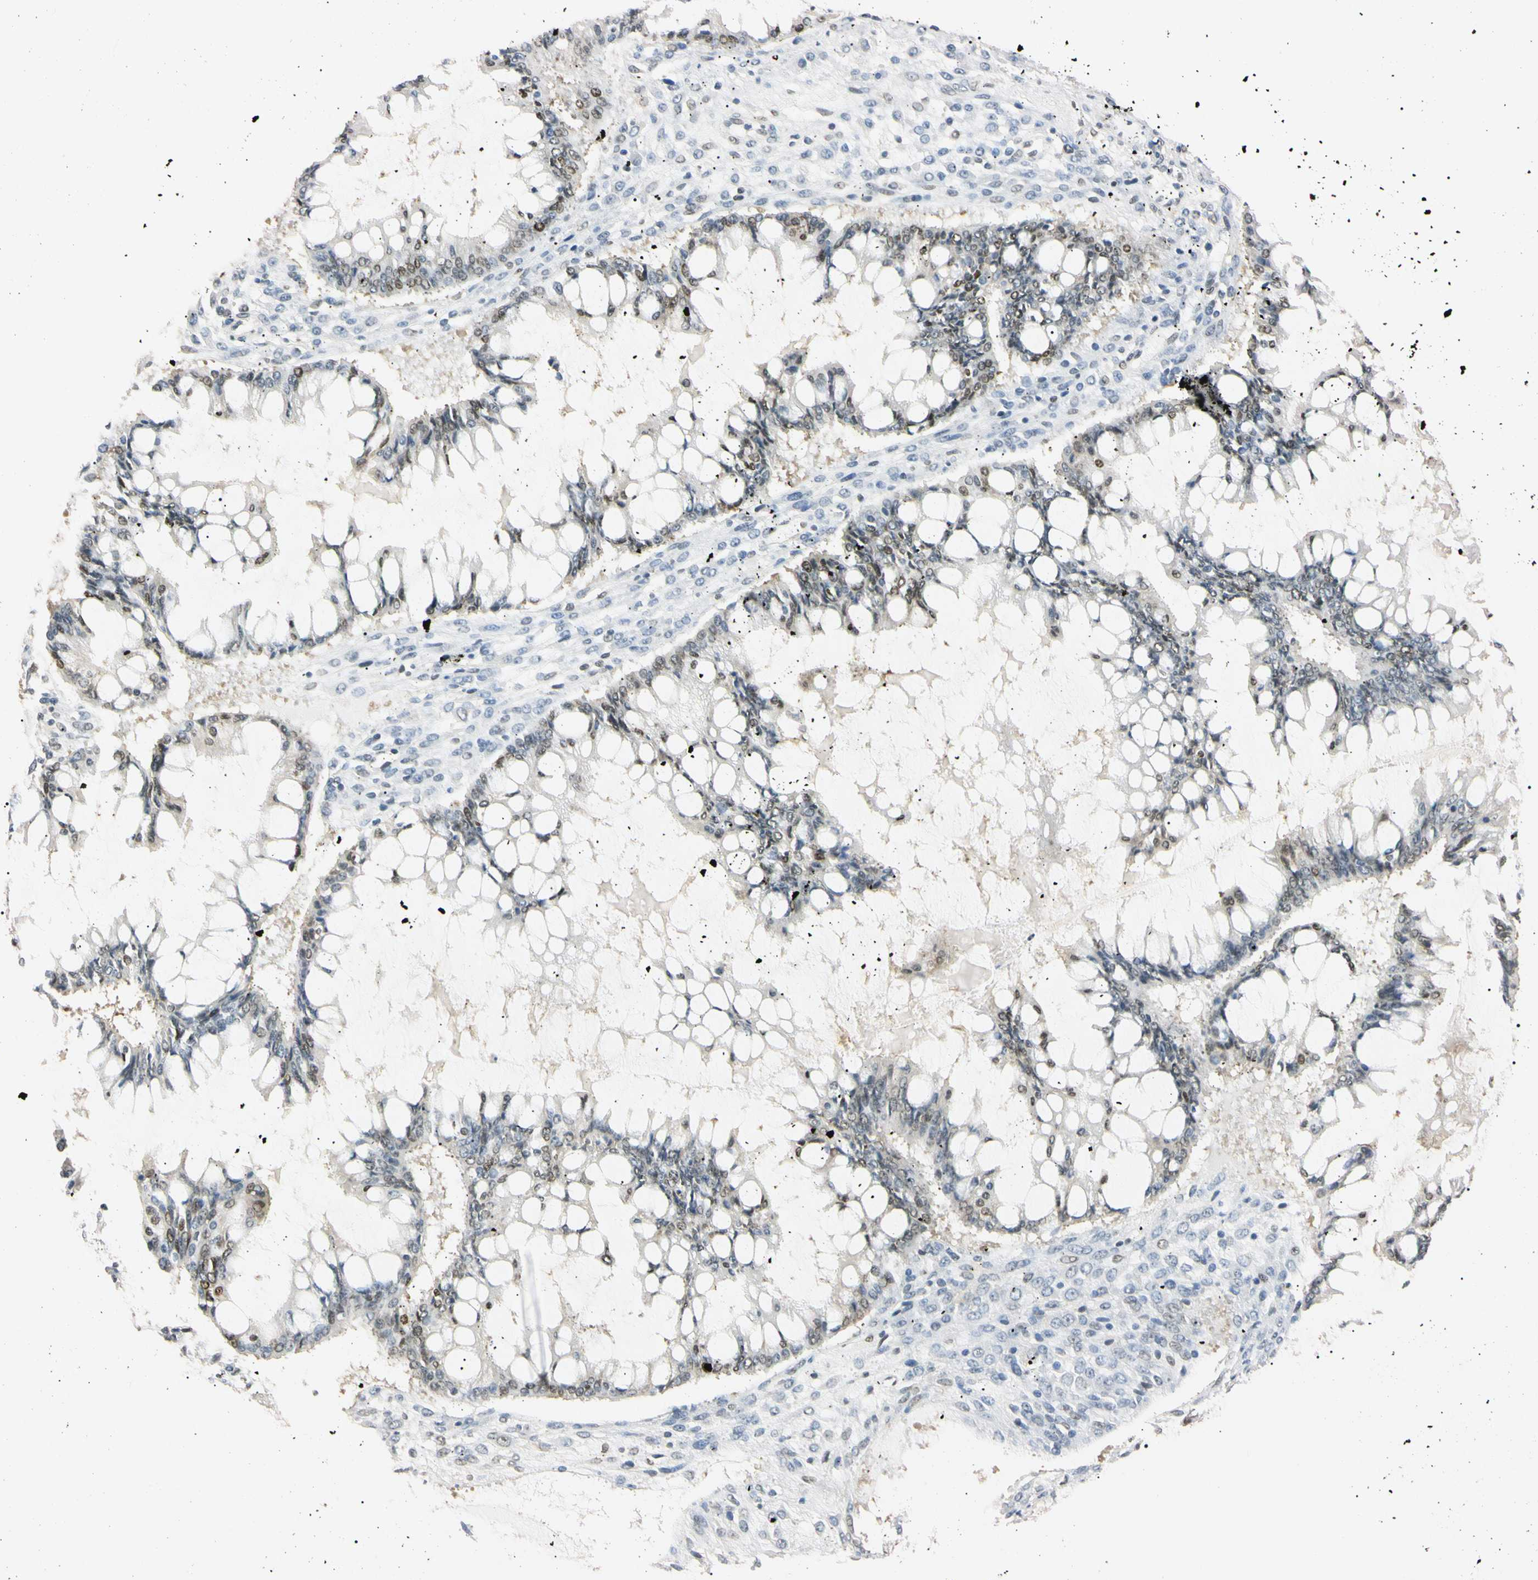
{"staining": {"intensity": "weak", "quantity": "<25%", "location": "nuclear"}, "tissue": "ovarian cancer", "cell_type": "Tumor cells", "image_type": "cancer", "snomed": [{"axis": "morphology", "description": "Cystadenocarcinoma, mucinous, NOS"}, {"axis": "topography", "description": "Ovary"}], "caption": "IHC image of ovarian mucinous cystadenocarcinoma stained for a protein (brown), which reveals no staining in tumor cells.", "gene": "SMARCA5", "patient": {"sex": "female", "age": 73}}